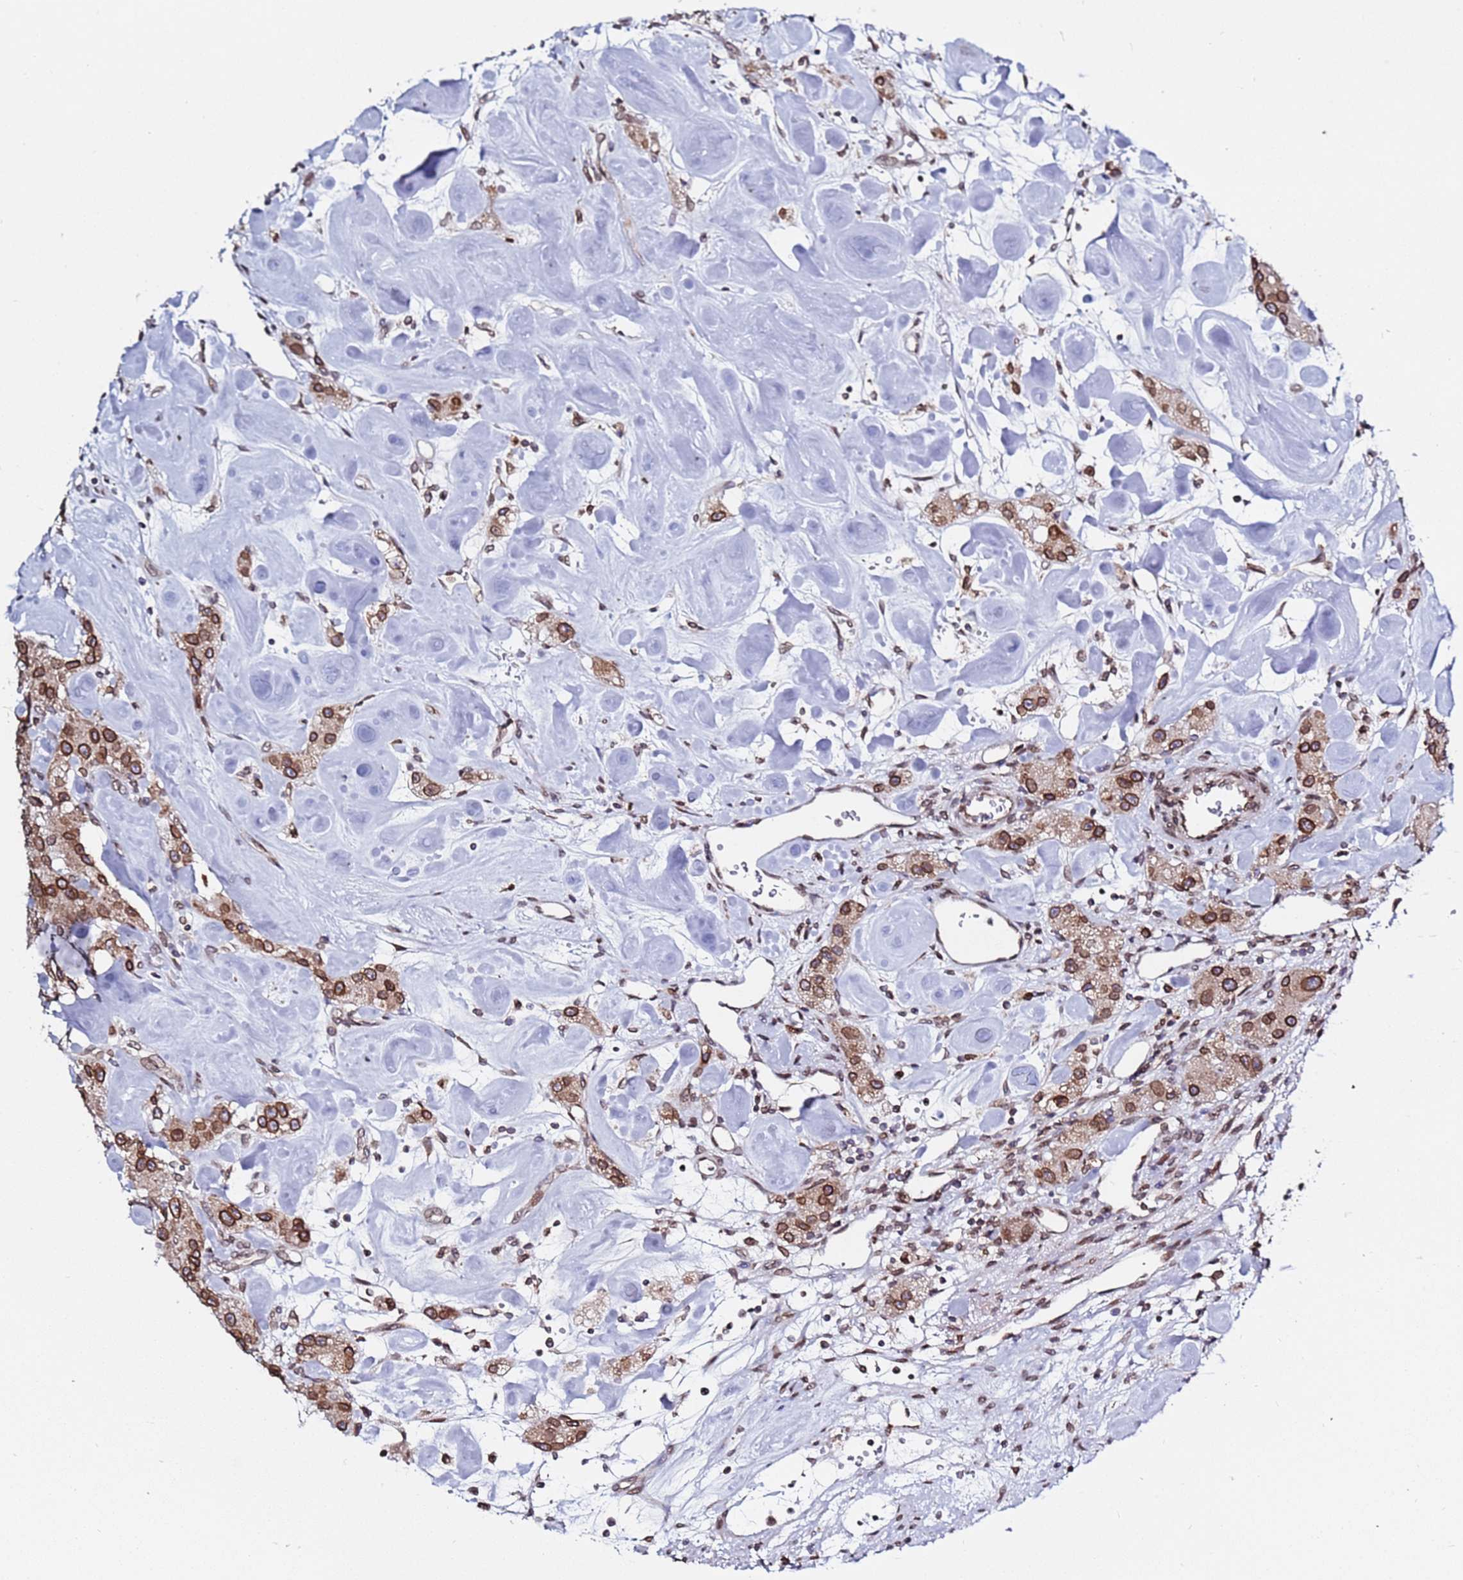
{"staining": {"intensity": "moderate", "quantity": ">75%", "location": "cytoplasmic/membranous,nuclear"}, "tissue": "carcinoid", "cell_type": "Tumor cells", "image_type": "cancer", "snomed": [{"axis": "morphology", "description": "Carcinoid, malignant, NOS"}, {"axis": "topography", "description": "Pancreas"}], "caption": "Immunohistochemical staining of human carcinoid (malignant) displays medium levels of moderate cytoplasmic/membranous and nuclear protein expression in about >75% of tumor cells. (Stains: DAB (3,3'-diaminobenzidine) in brown, nuclei in blue, Microscopy: brightfield microscopy at high magnification).", "gene": "TOR1AIP1", "patient": {"sex": "male", "age": 41}}